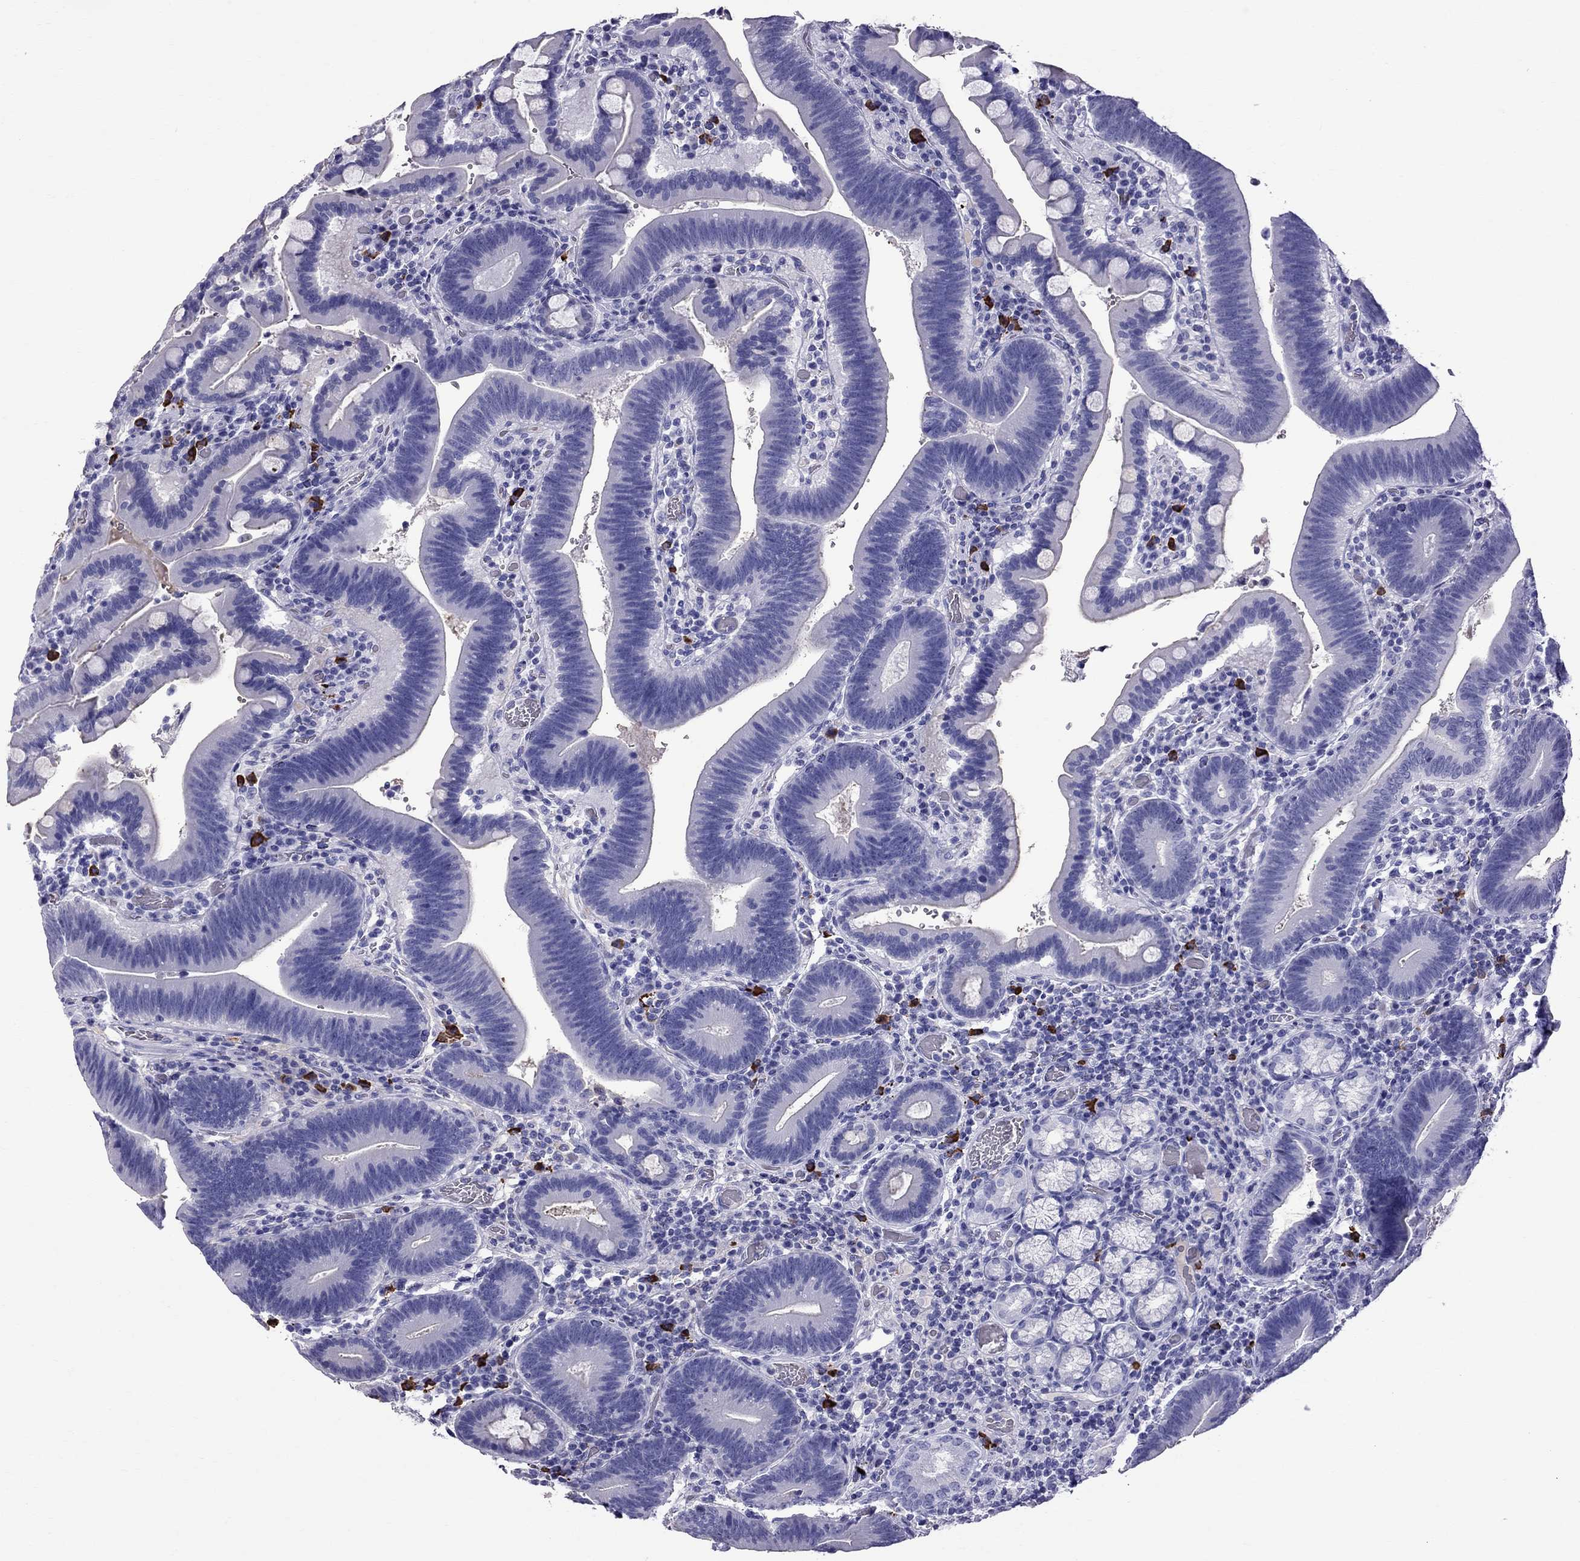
{"staining": {"intensity": "negative", "quantity": "none", "location": "none"}, "tissue": "duodenum", "cell_type": "Glandular cells", "image_type": "normal", "snomed": [{"axis": "morphology", "description": "Normal tissue, NOS"}, {"axis": "topography", "description": "Duodenum"}], "caption": "Protein analysis of unremarkable duodenum reveals no significant staining in glandular cells.", "gene": "SCART1", "patient": {"sex": "female", "age": 62}}